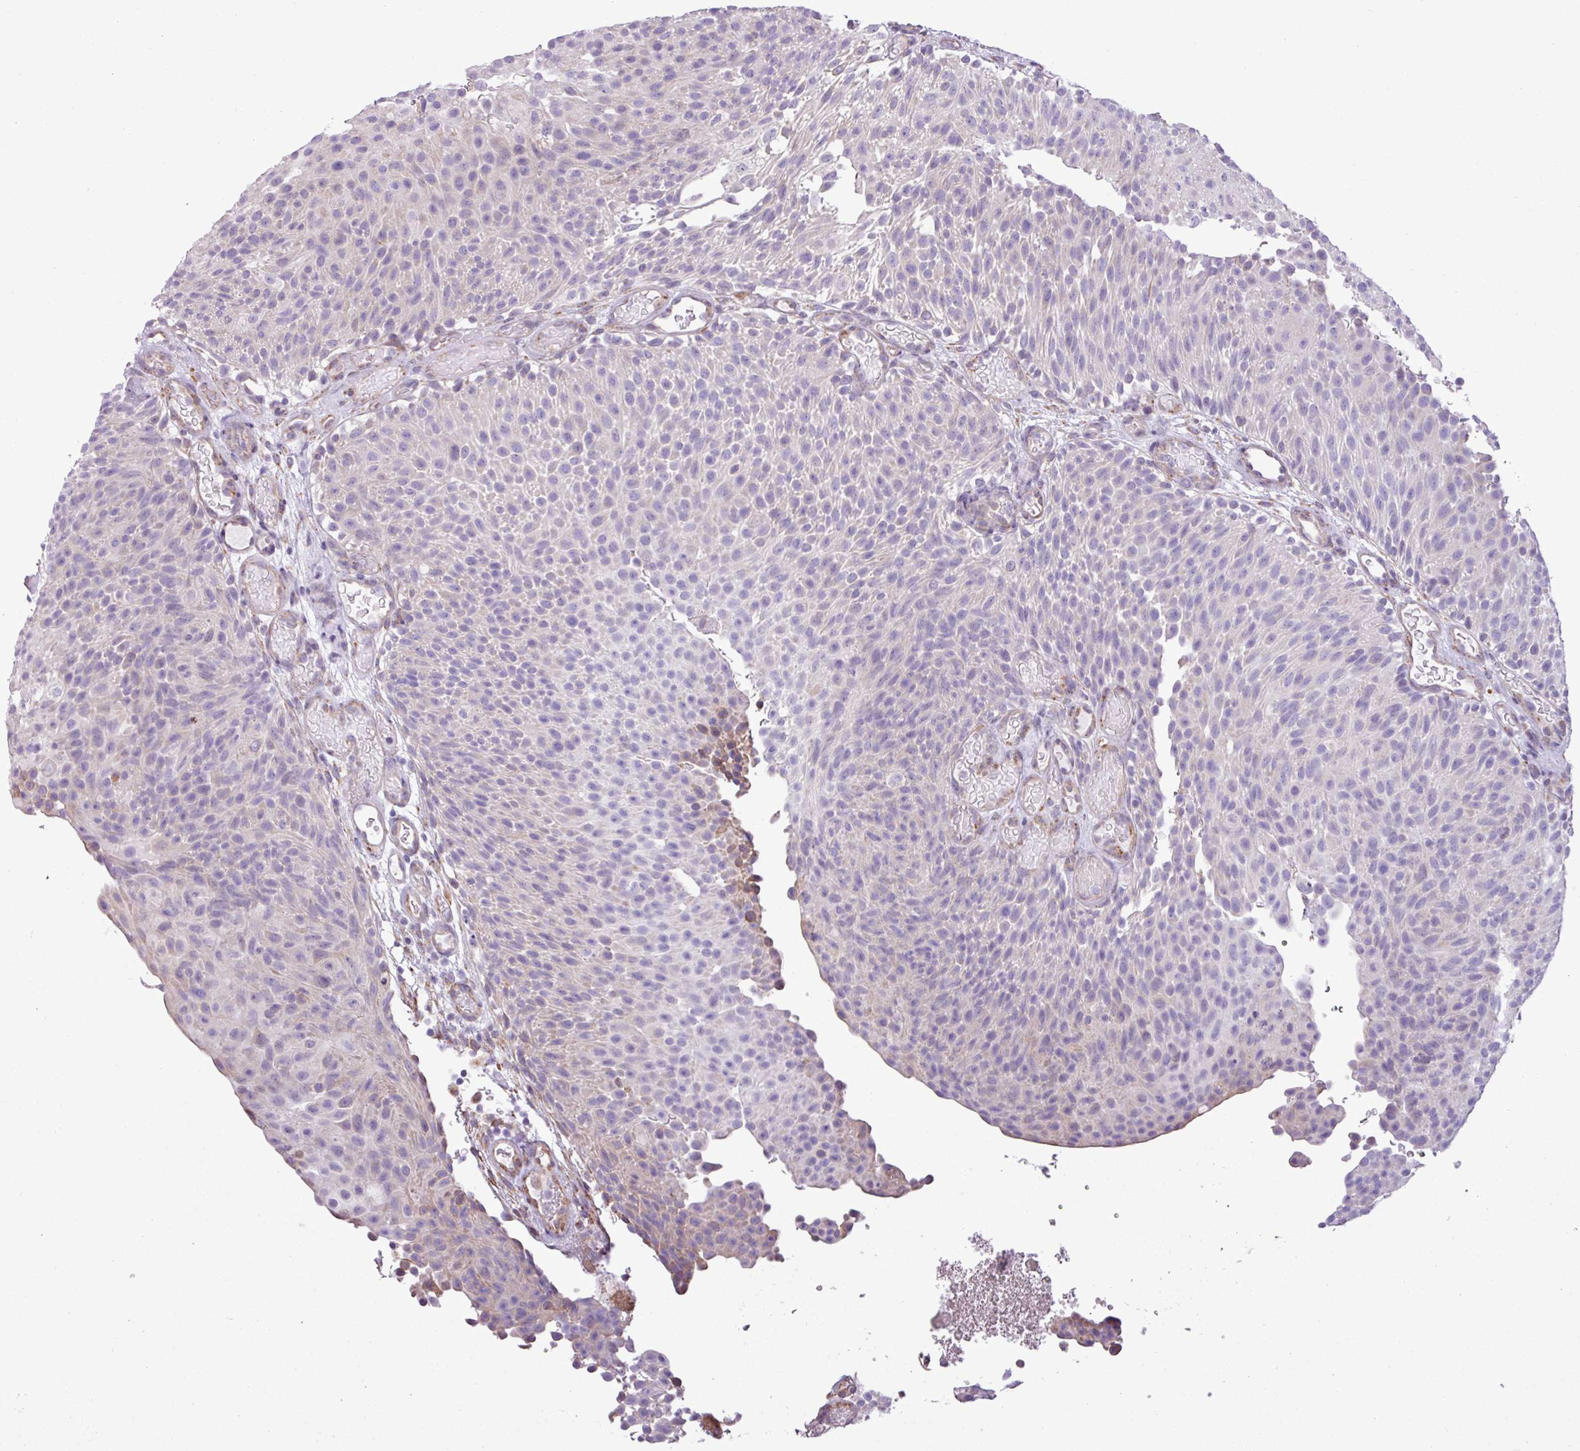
{"staining": {"intensity": "negative", "quantity": "none", "location": "none"}, "tissue": "urothelial cancer", "cell_type": "Tumor cells", "image_type": "cancer", "snomed": [{"axis": "morphology", "description": "Urothelial carcinoma, Low grade"}, {"axis": "topography", "description": "Urinary bladder"}], "caption": "IHC of urothelial cancer displays no positivity in tumor cells.", "gene": "ZSCAN5A", "patient": {"sex": "male", "age": 78}}